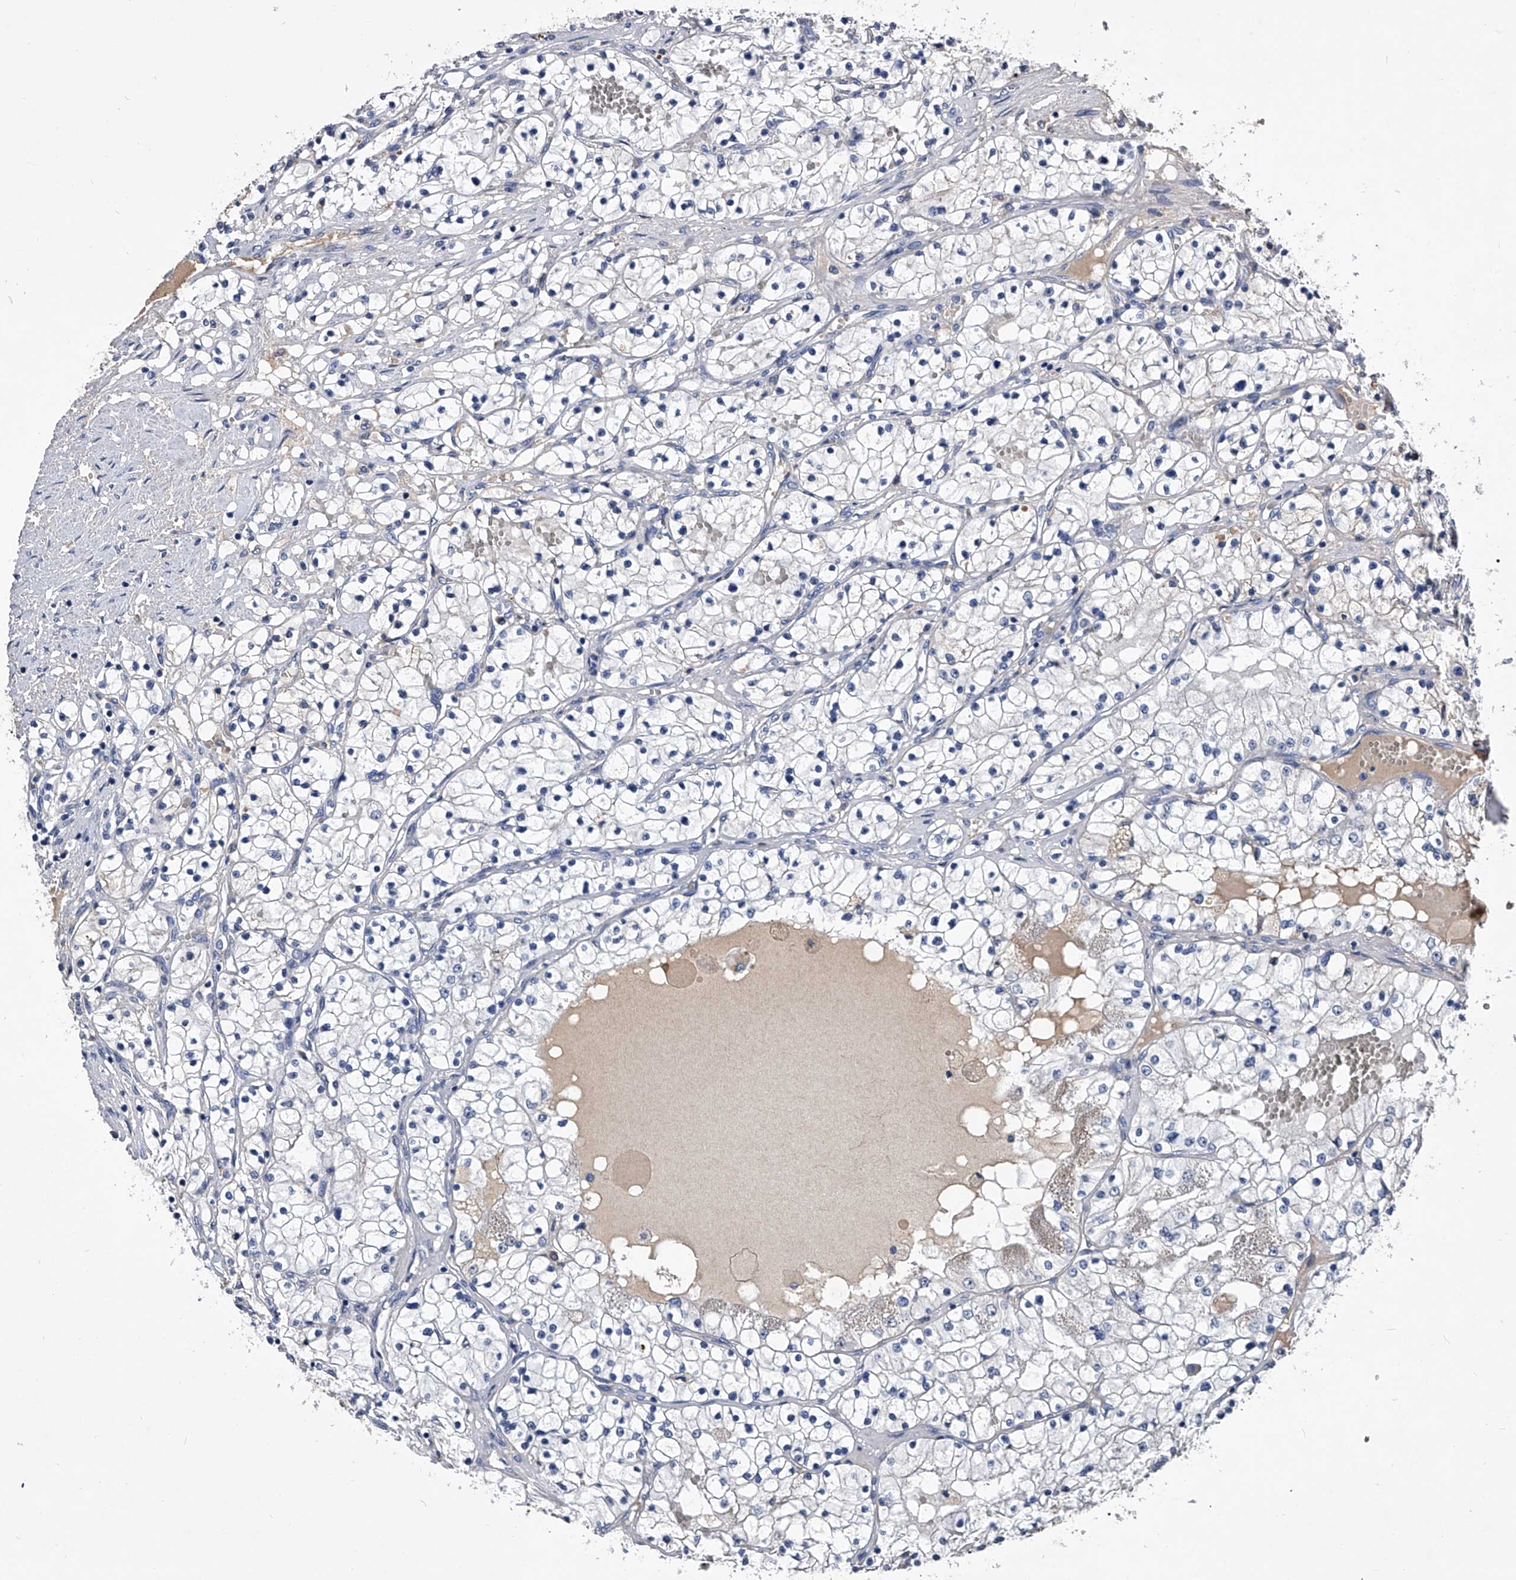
{"staining": {"intensity": "negative", "quantity": "none", "location": "none"}, "tissue": "renal cancer", "cell_type": "Tumor cells", "image_type": "cancer", "snomed": [{"axis": "morphology", "description": "Normal tissue, NOS"}, {"axis": "morphology", "description": "Adenocarcinoma, NOS"}, {"axis": "topography", "description": "Kidney"}], "caption": "Immunohistochemical staining of human renal cancer demonstrates no significant staining in tumor cells.", "gene": "EFCAB7", "patient": {"sex": "male", "age": 68}}